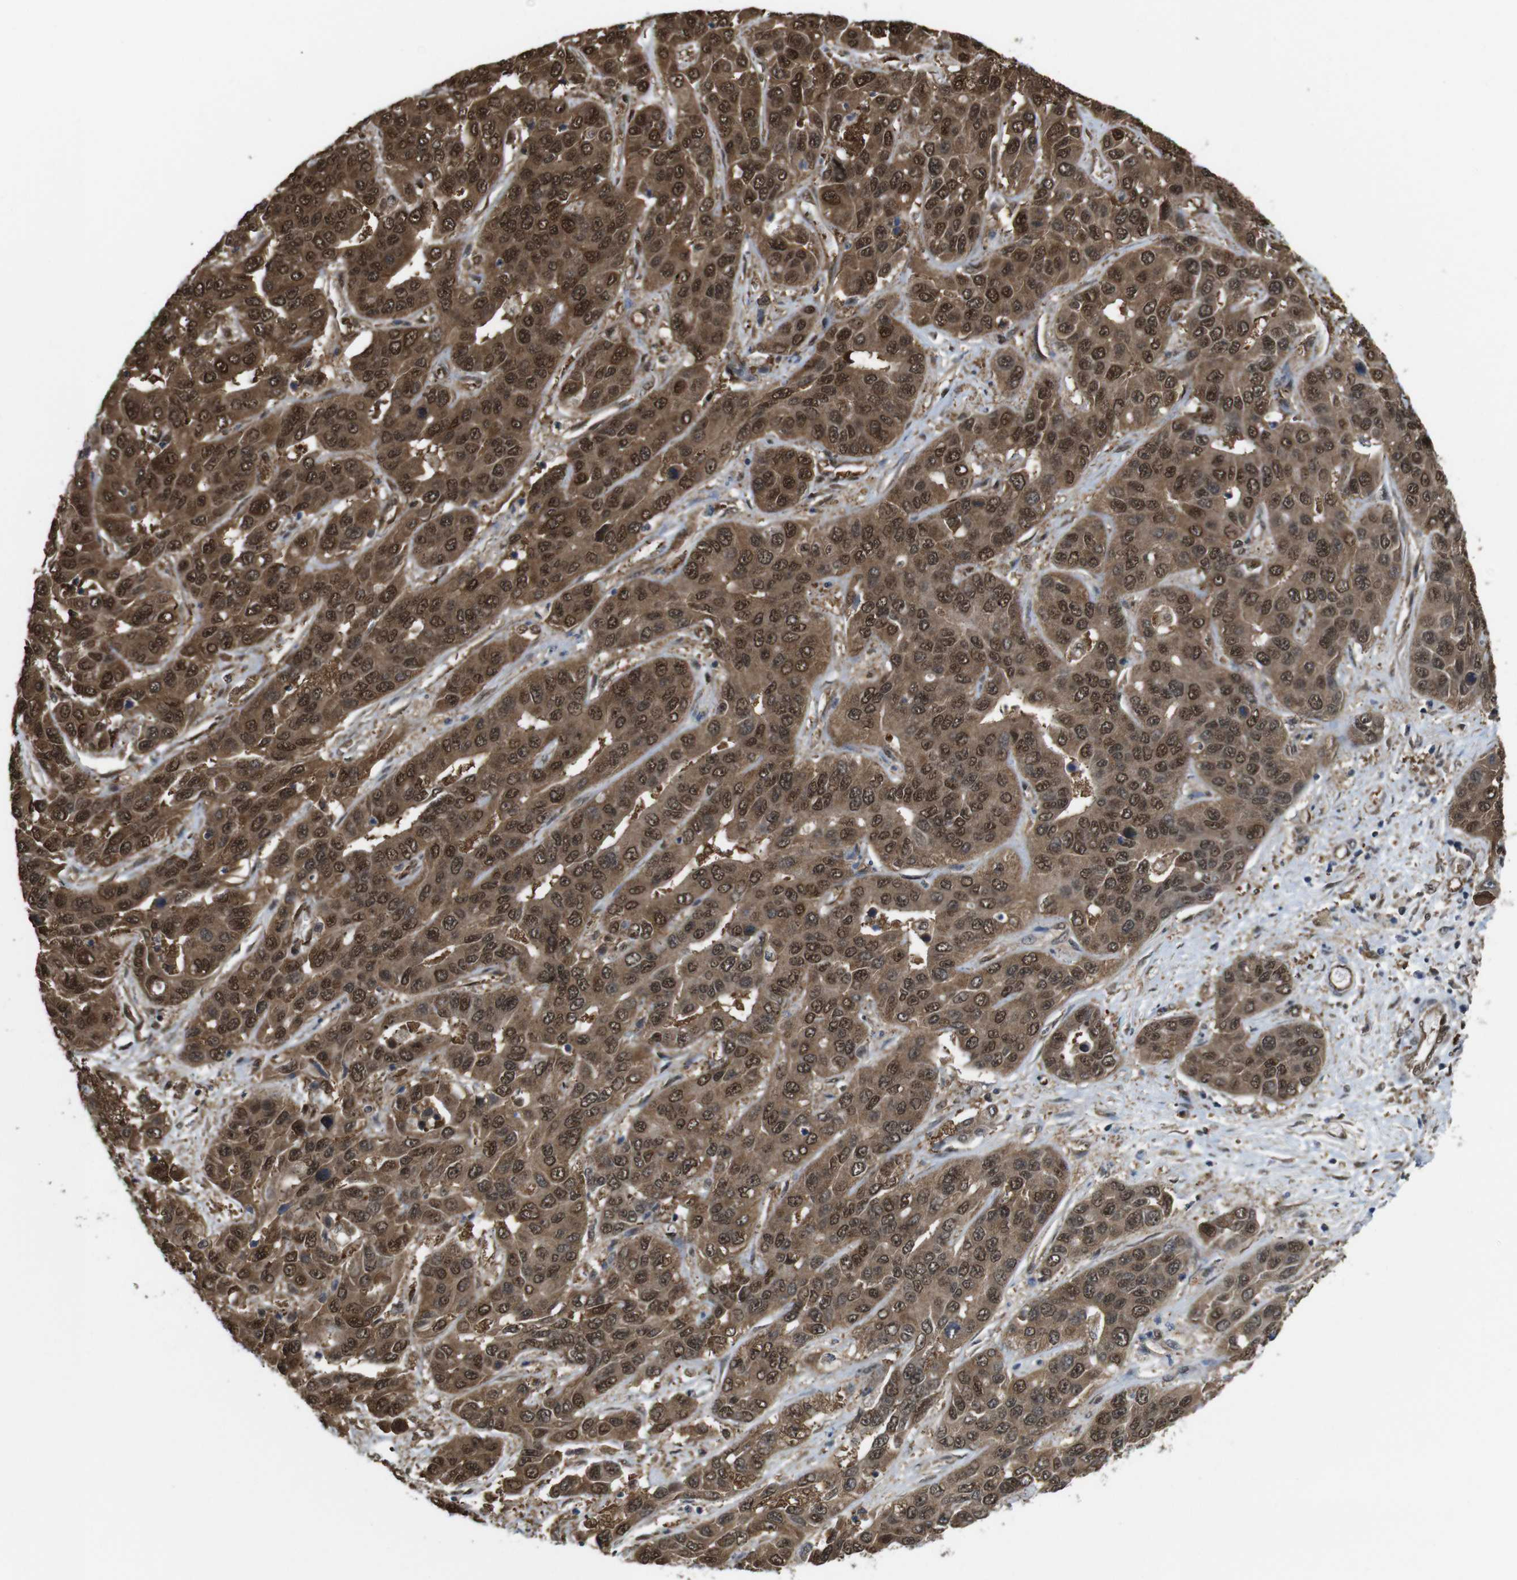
{"staining": {"intensity": "strong", "quantity": ">75%", "location": "cytoplasmic/membranous,nuclear"}, "tissue": "liver cancer", "cell_type": "Tumor cells", "image_type": "cancer", "snomed": [{"axis": "morphology", "description": "Cholangiocarcinoma"}, {"axis": "topography", "description": "Liver"}], "caption": "Liver cholangiocarcinoma was stained to show a protein in brown. There is high levels of strong cytoplasmic/membranous and nuclear expression in approximately >75% of tumor cells.", "gene": "YWHAG", "patient": {"sex": "female", "age": 52}}